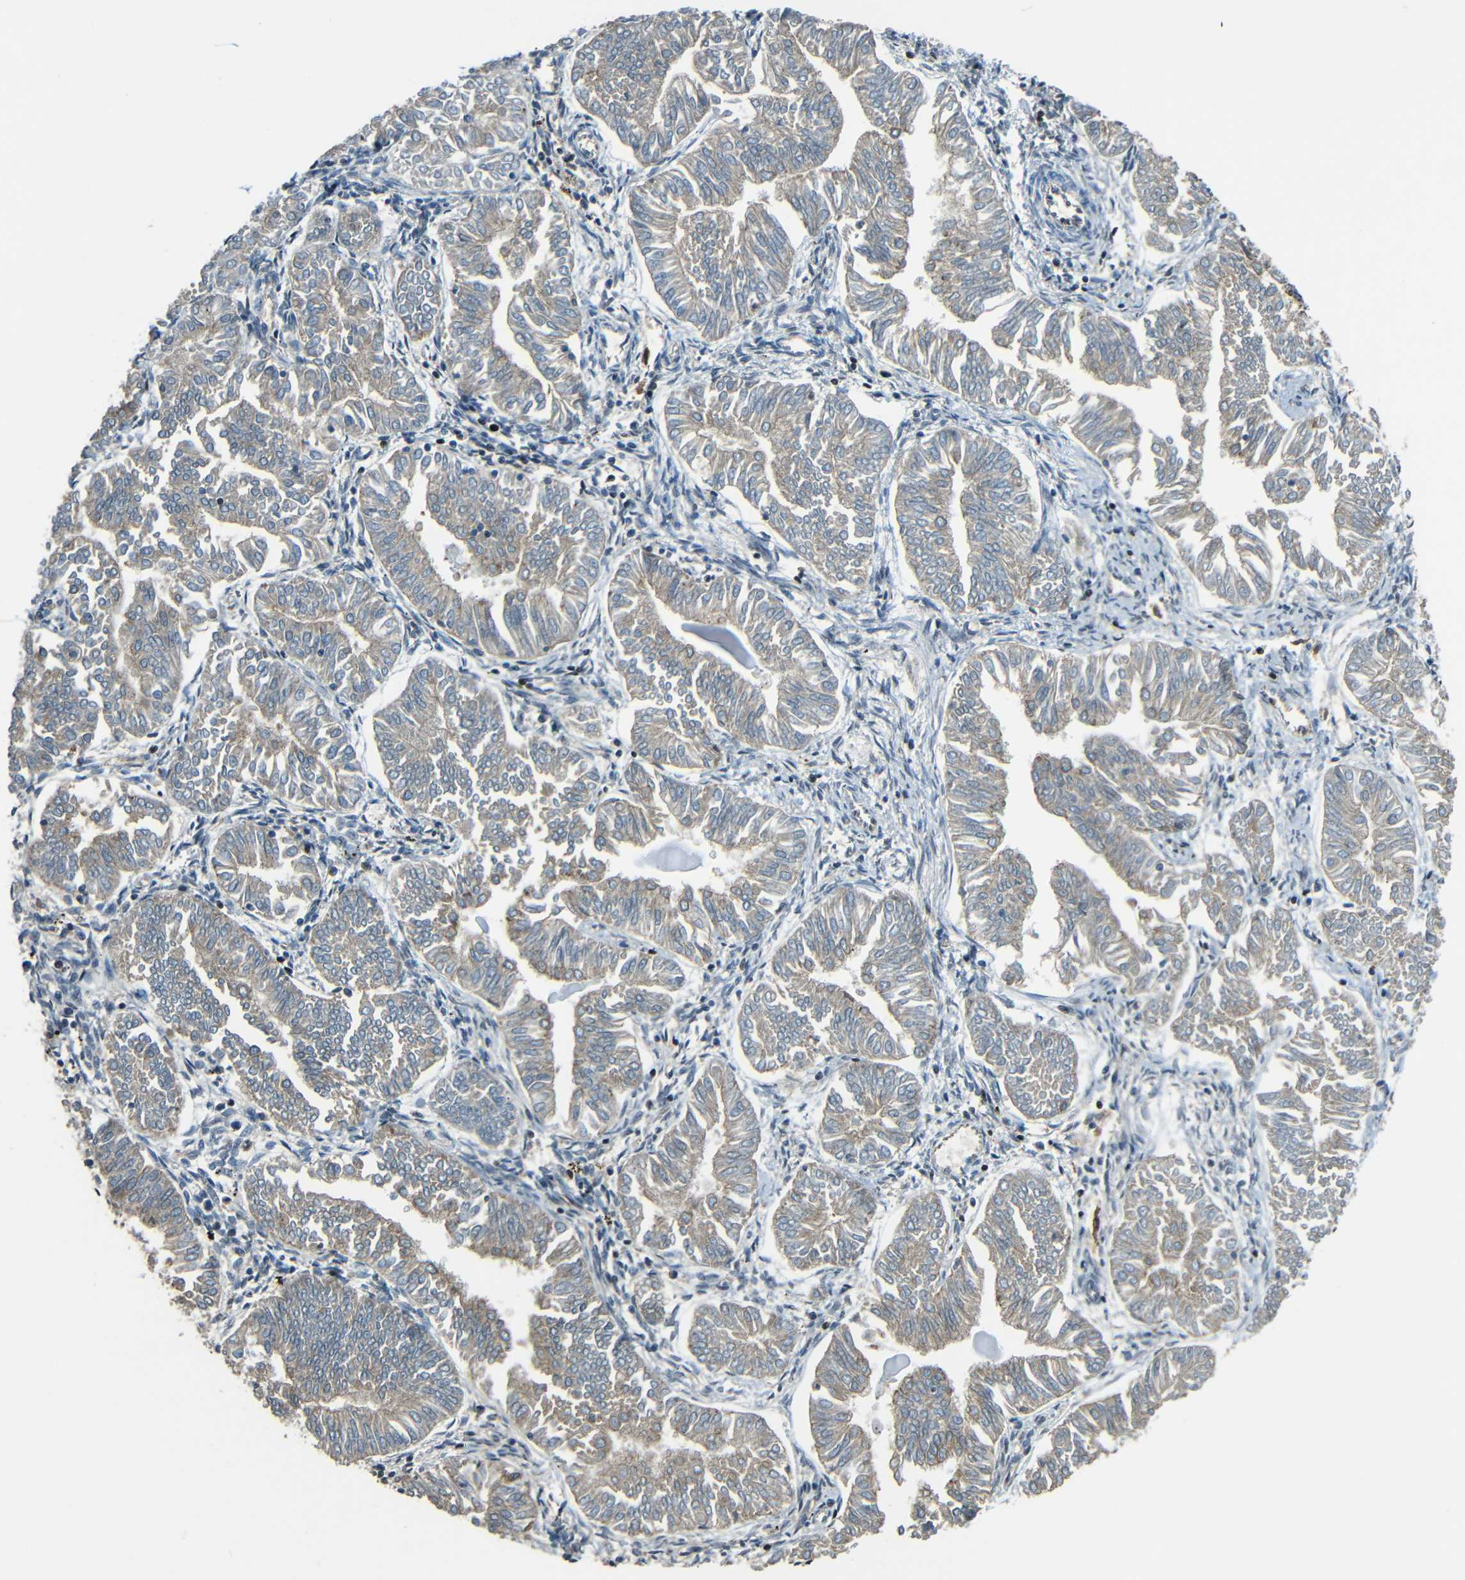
{"staining": {"intensity": "weak", "quantity": ">75%", "location": "cytoplasmic/membranous"}, "tissue": "endometrial cancer", "cell_type": "Tumor cells", "image_type": "cancer", "snomed": [{"axis": "morphology", "description": "Adenocarcinoma, NOS"}, {"axis": "topography", "description": "Endometrium"}], "caption": "This image demonstrates IHC staining of human endometrial adenocarcinoma, with low weak cytoplasmic/membranous positivity in approximately >75% of tumor cells.", "gene": "PSIP1", "patient": {"sex": "female", "age": 53}}